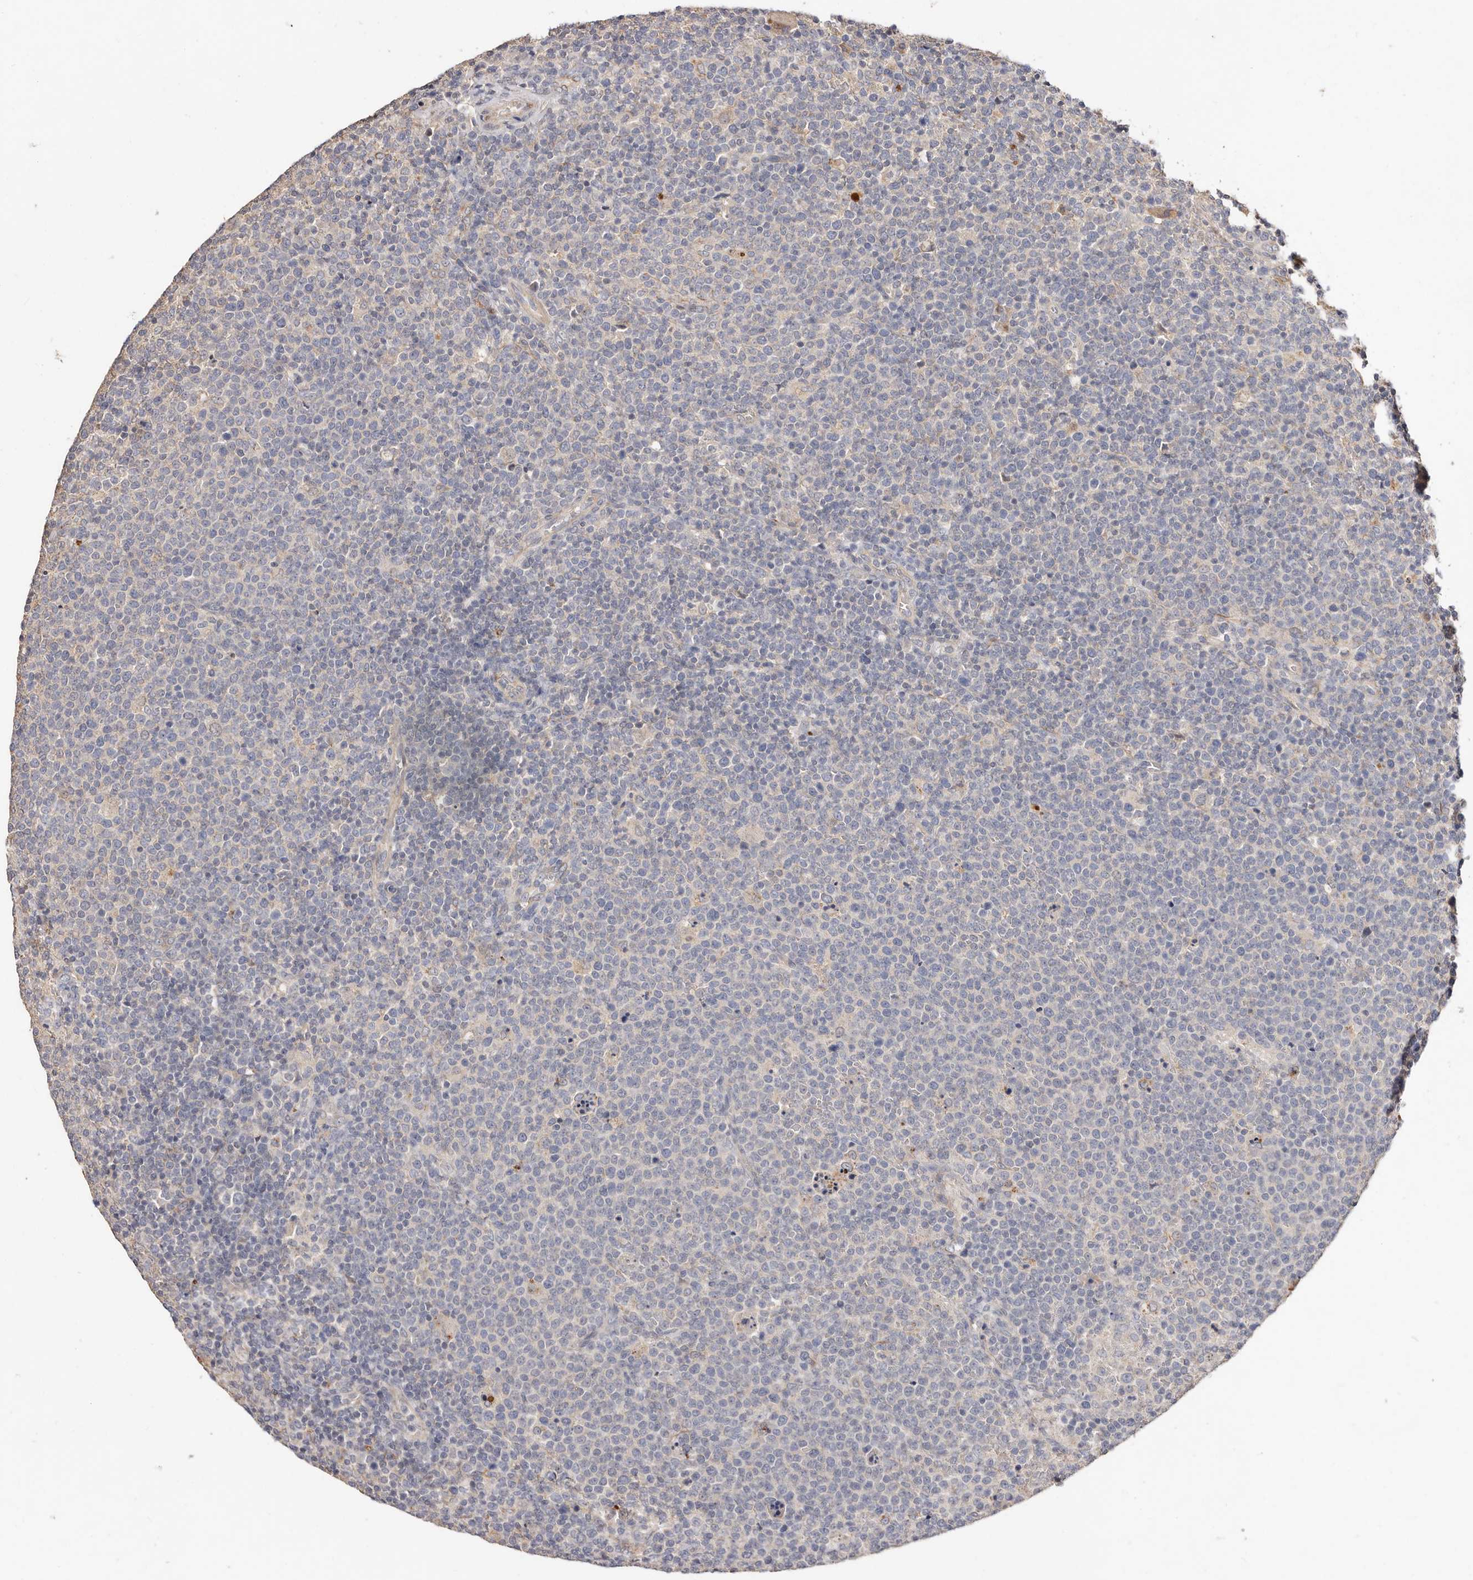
{"staining": {"intensity": "negative", "quantity": "none", "location": "none"}, "tissue": "lymphoma", "cell_type": "Tumor cells", "image_type": "cancer", "snomed": [{"axis": "morphology", "description": "Malignant lymphoma, non-Hodgkin's type, High grade"}, {"axis": "topography", "description": "Lymph node"}], "caption": "DAB immunohistochemical staining of human lymphoma reveals no significant expression in tumor cells.", "gene": "THBS3", "patient": {"sex": "male", "age": 61}}